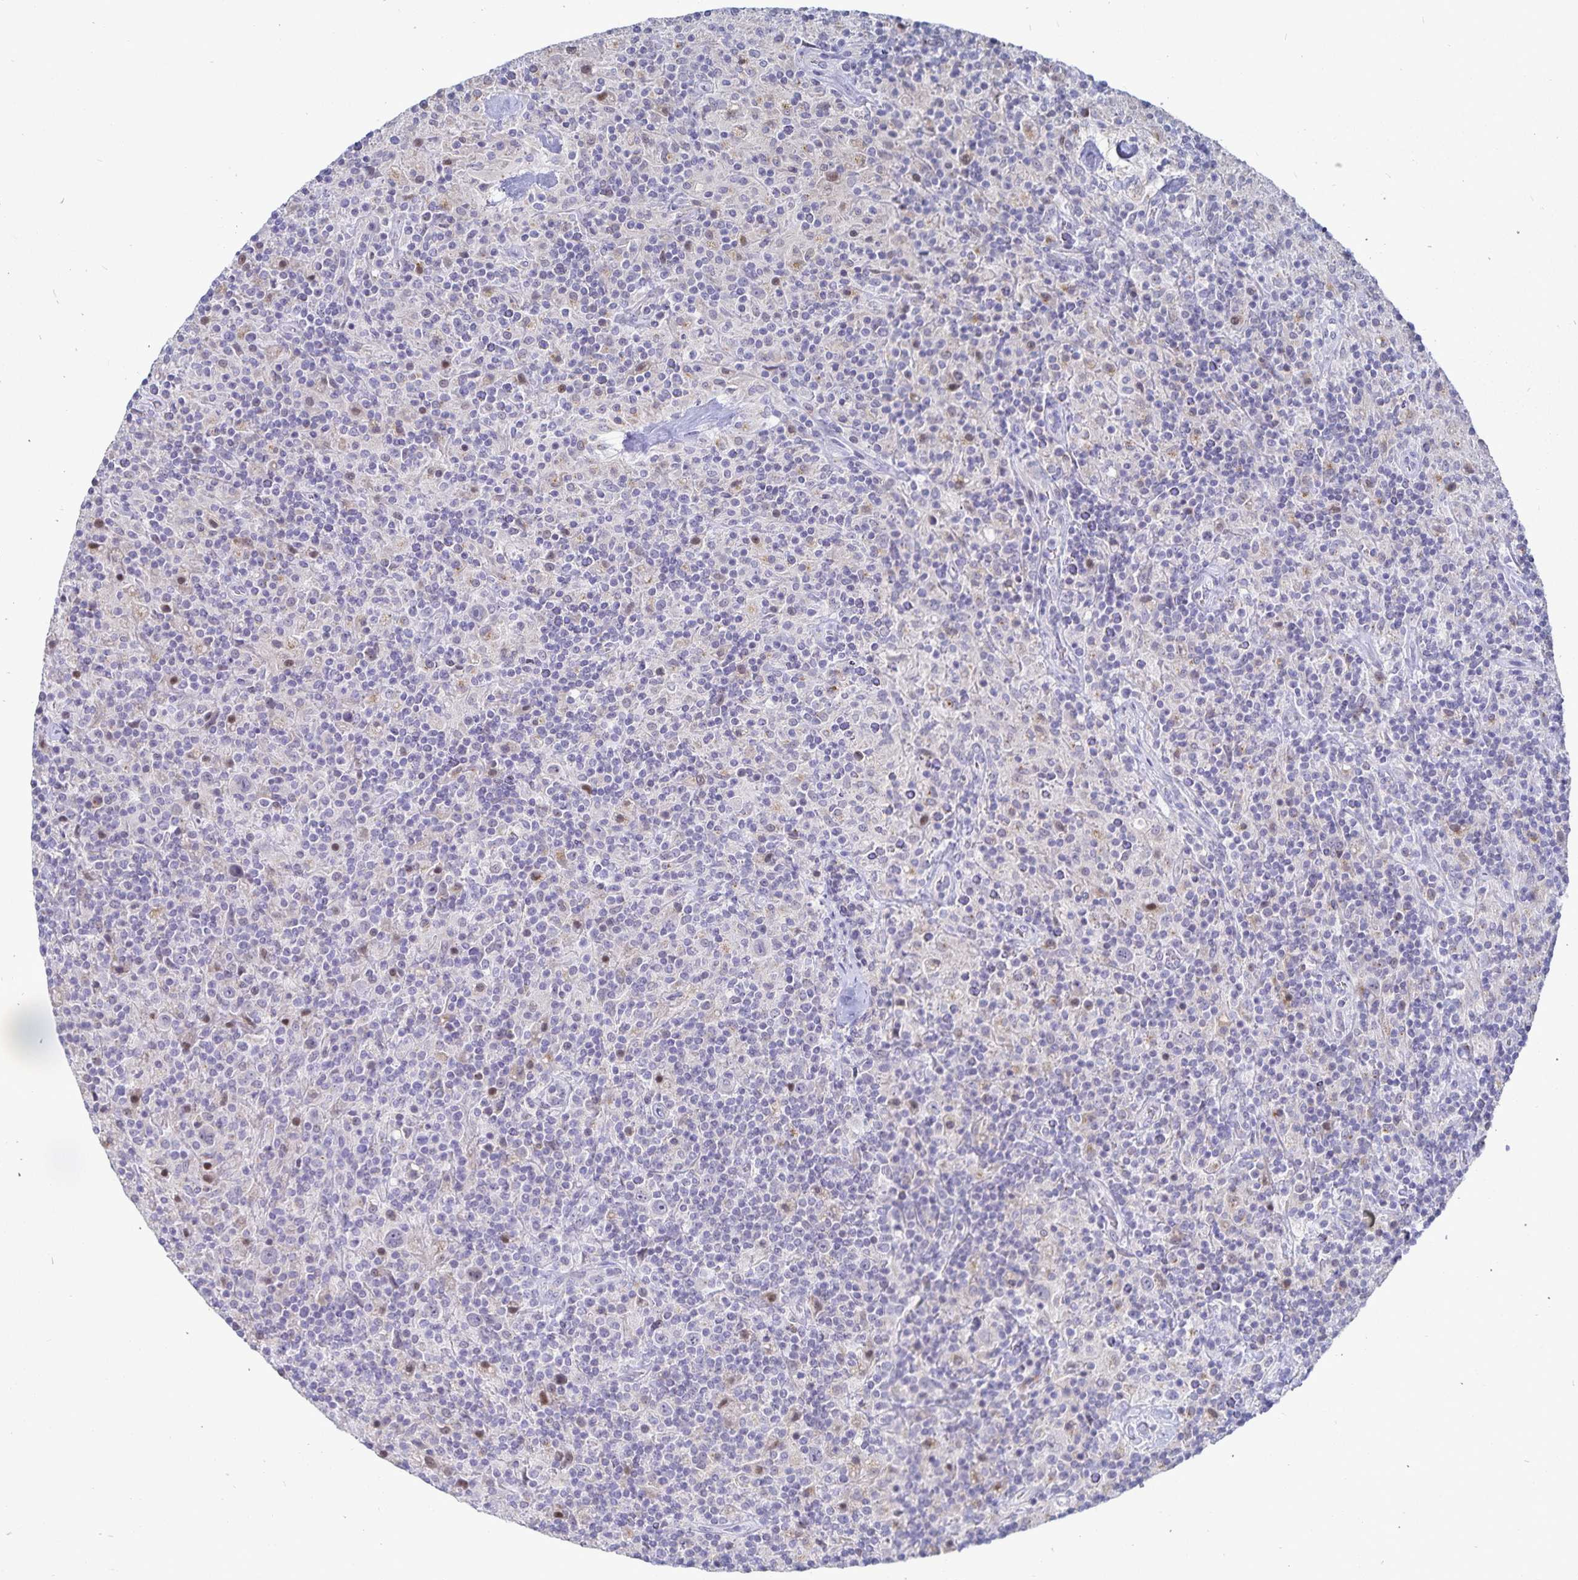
{"staining": {"intensity": "negative", "quantity": "none", "location": "none"}, "tissue": "lymphoma", "cell_type": "Tumor cells", "image_type": "cancer", "snomed": [{"axis": "morphology", "description": "Hodgkin's disease, NOS"}, {"axis": "topography", "description": "Lymph node"}], "caption": "Protein analysis of lymphoma displays no significant expression in tumor cells.", "gene": "PKHD1", "patient": {"sex": "male", "age": 70}}